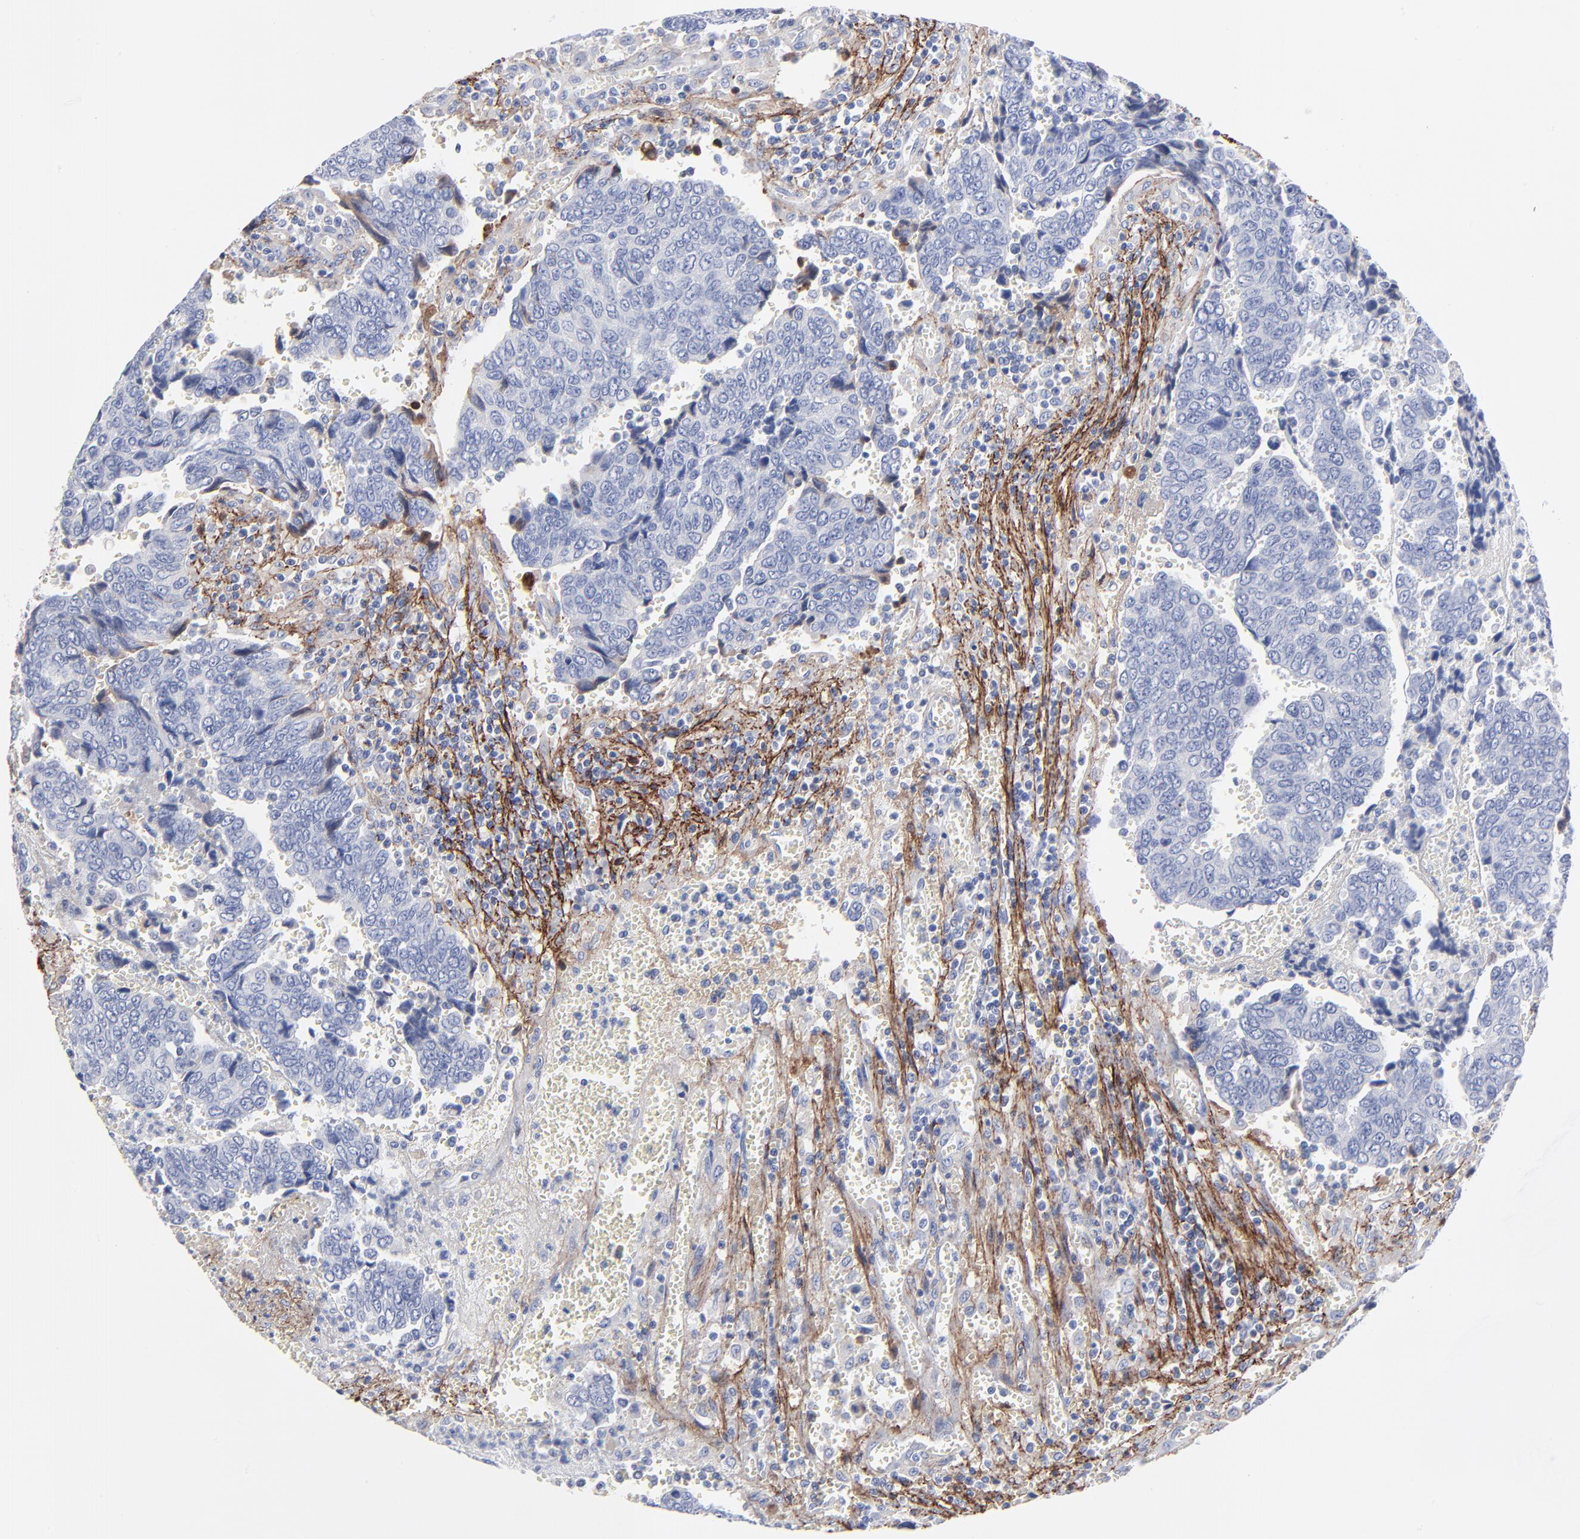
{"staining": {"intensity": "negative", "quantity": "none", "location": "none"}, "tissue": "urothelial cancer", "cell_type": "Tumor cells", "image_type": "cancer", "snomed": [{"axis": "morphology", "description": "Urothelial carcinoma, High grade"}, {"axis": "topography", "description": "Urinary bladder"}], "caption": "The photomicrograph exhibits no significant positivity in tumor cells of urothelial carcinoma (high-grade).", "gene": "FBLN2", "patient": {"sex": "male", "age": 86}}